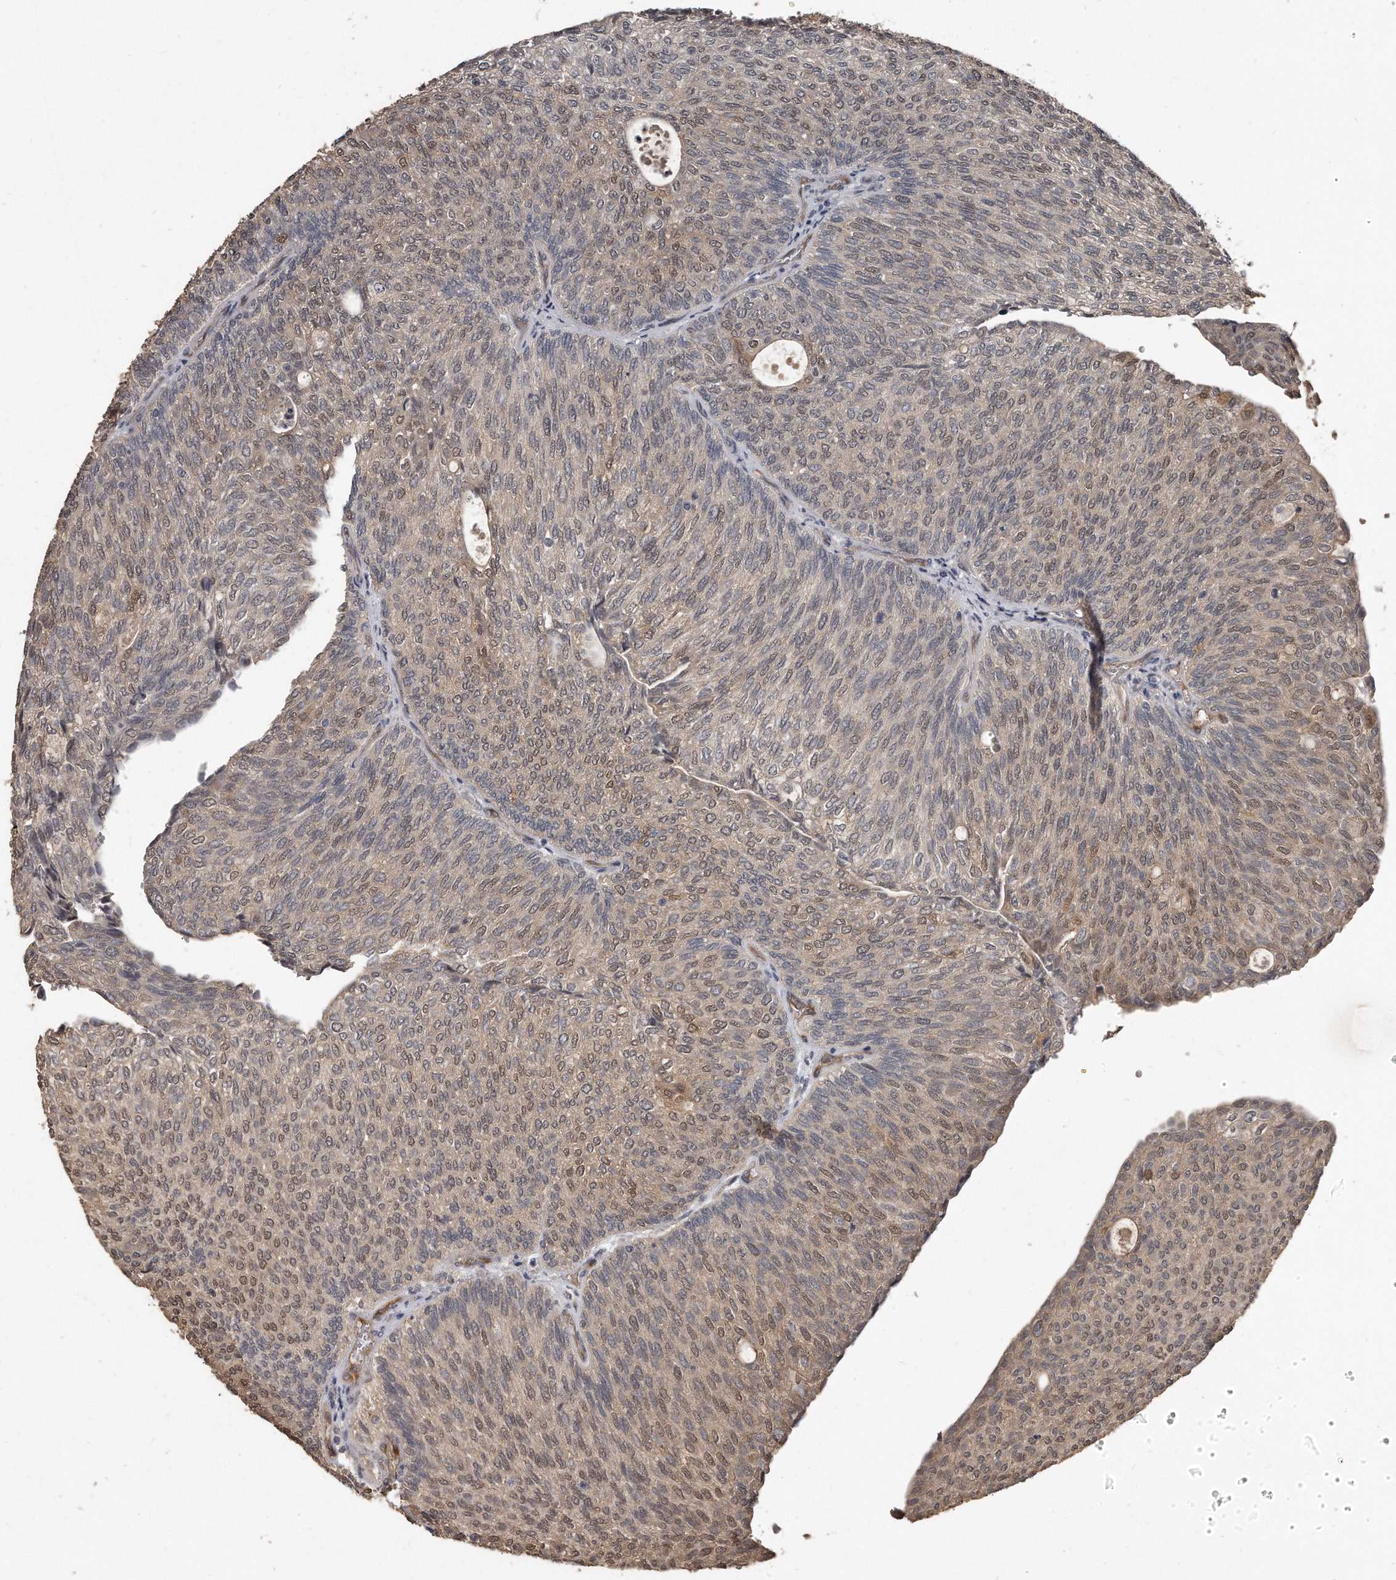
{"staining": {"intensity": "weak", "quantity": ">75%", "location": "cytoplasmic/membranous,nuclear"}, "tissue": "urothelial cancer", "cell_type": "Tumor cells", "image_type": "cancer", "snomed": [{"axis": "morphology", "description": "Urothelial carcinoma, Low grade"}, {"axis": "topography", "description": "Urinary bladder"}], "caption": "Protein expression analysis of human urothelial cancer reveals weak cytoplasmic/membranous and nuclear positivity in about >75% of tumor cells.", "gene": "GRB10", "patient": {"sex": "female", "age": 79}}